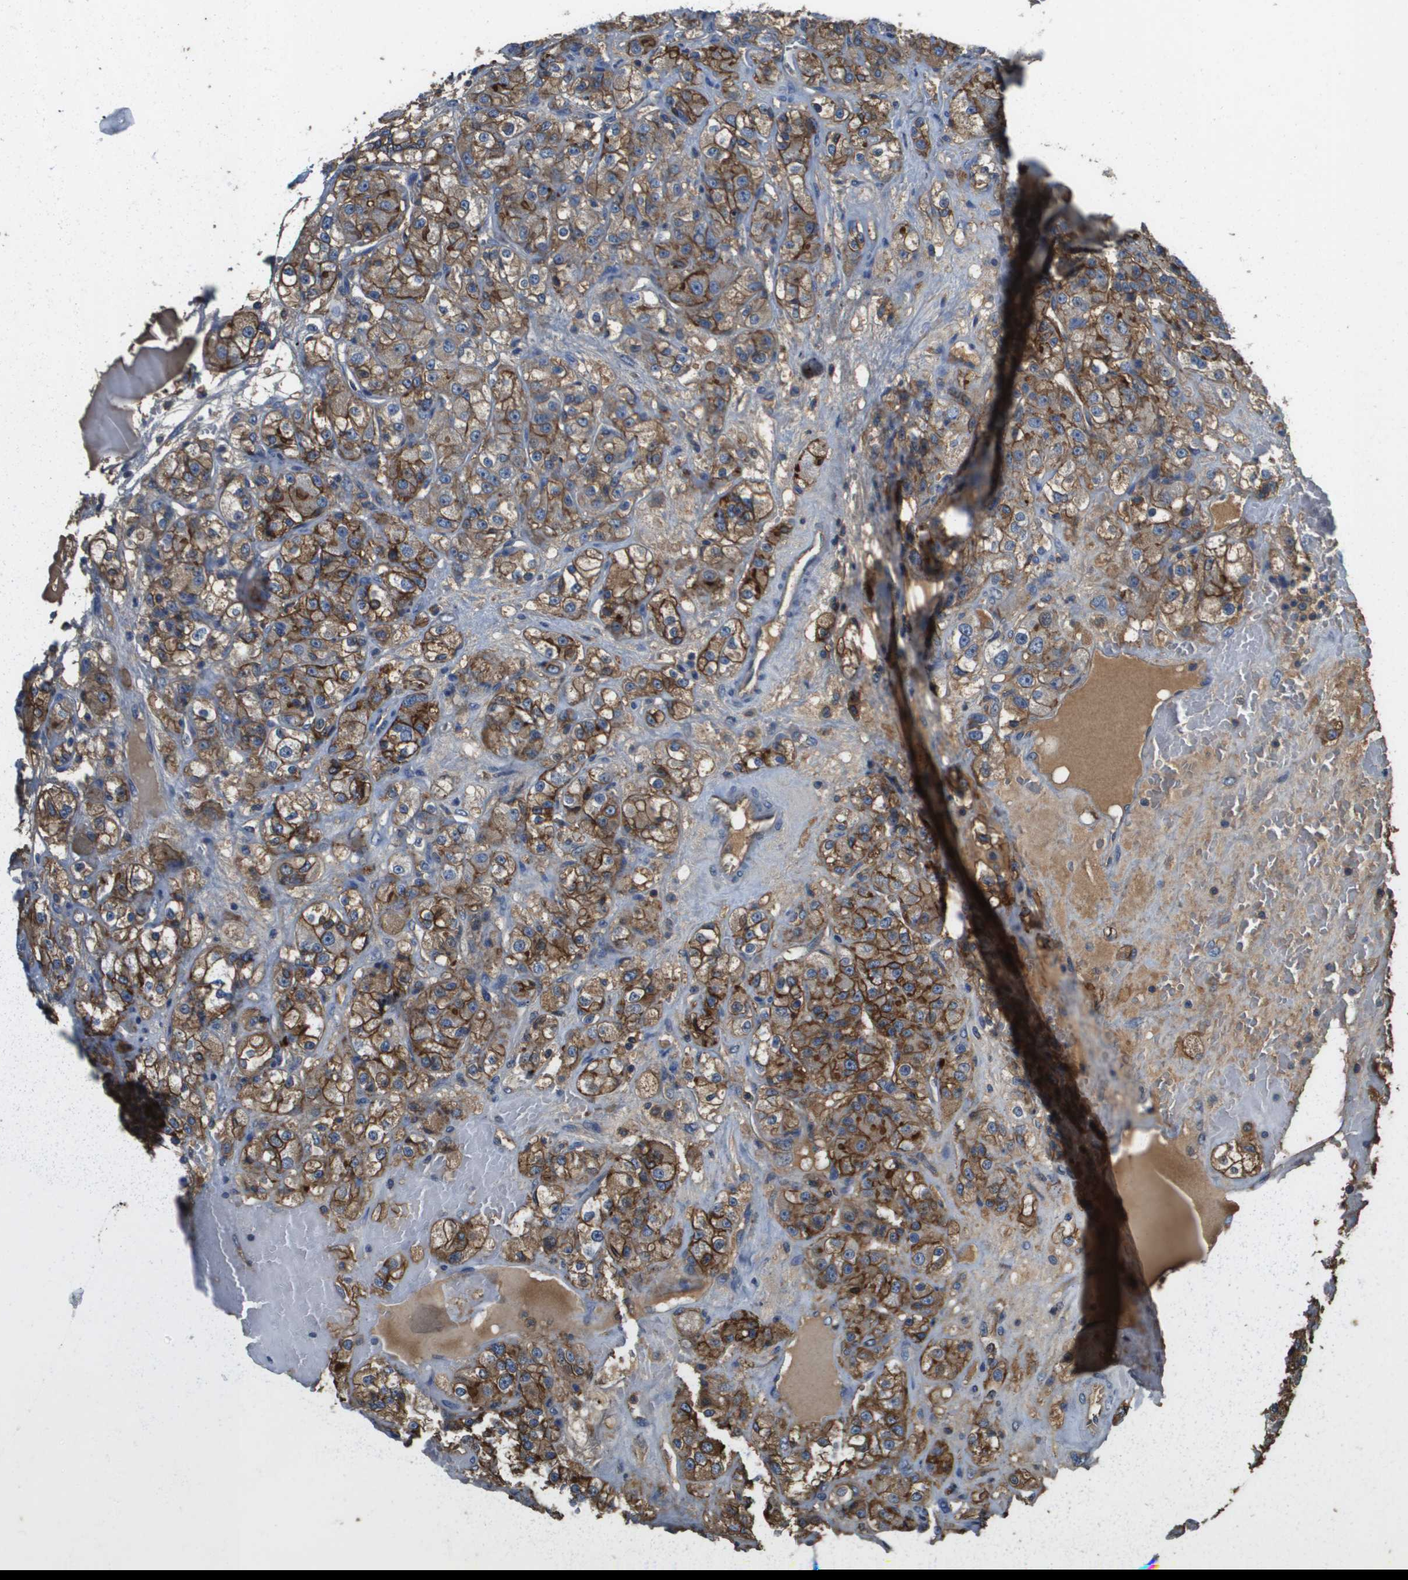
{"staining": {"intensity": "strong", "quantity": ">75%", "location": "cytoplasmic/membranous"}, "tissue": "renal cancer", "cell_type": "Tumor cells", "image_type": "cancer", "snomed": [{"axis": "morphology", "description": "Normal tissue, NOS"}, {"axis": "morphology", "description": "Adenocarcinoma, NOS"}, {"axis": "topography", "description": "Kidney"}], "caption": "DAB (3,3'-diaminobenzidine) immunohistochemical staining of renal adenocarcinoma displays strong cytoplasmic/membranous protein staining in about >75% of tumor cells.", "gene": "SLC16A3", "patient": {"sex": "male", "age": 61}}